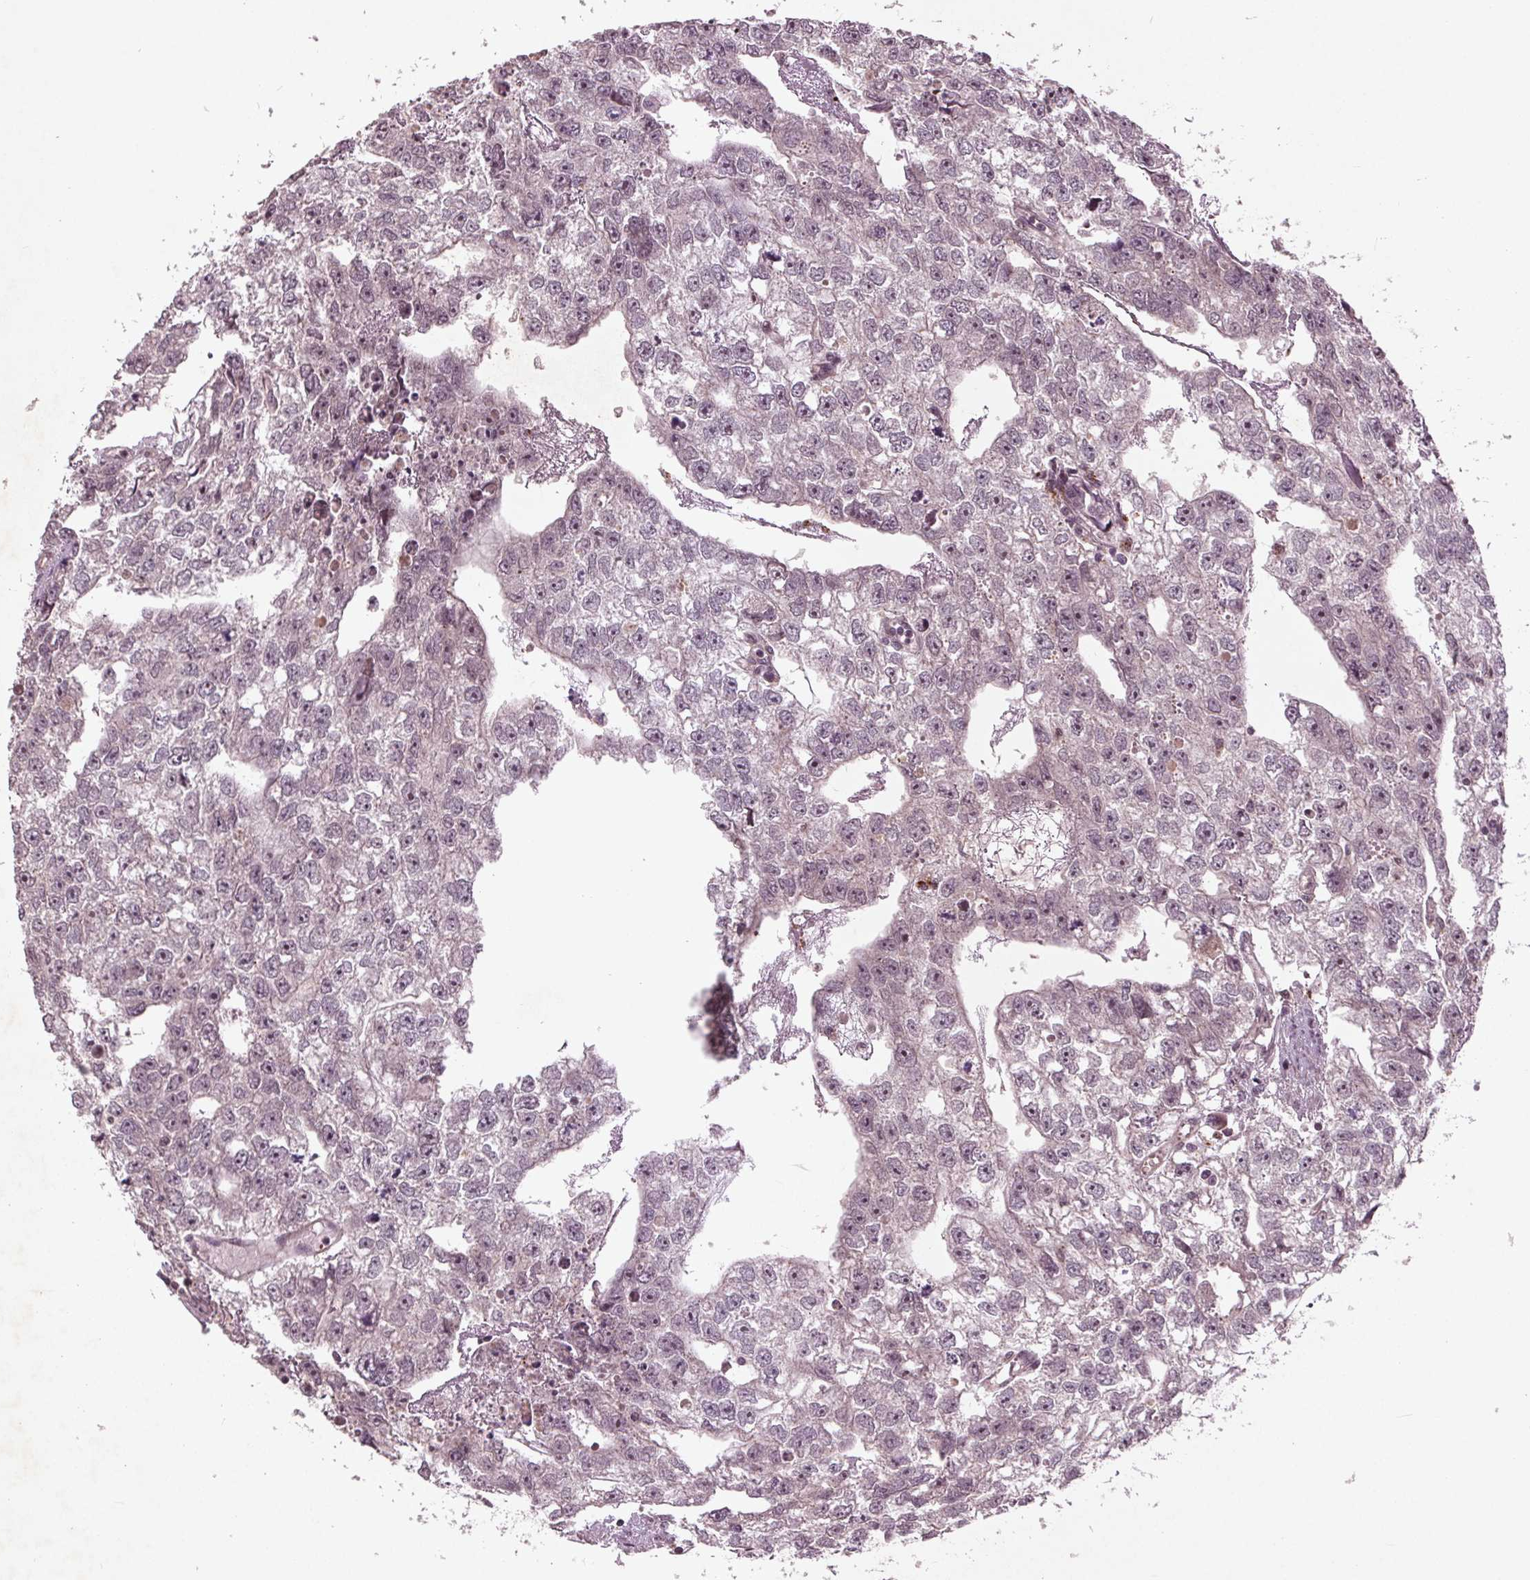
{"staining": {"intensity": "negative", "quantity": "none", "location": "none"}, "tissue": "testis cancer", "cell_type": "Tumor cells", "image_type": "cancer", "snomed": [{"axis": "morphology", "description": "Carcinoma, Embryonal, NOS"}, {"axis": "morphology", "description": "Teratoma, malignant, NOS"}, {"axis": "topography", "description": "Testis"}], "caption": "Immunohistochemistry (IHC) of human testis cancer displays no positivity in tumor cells.", "gene": "CDKL4", "patient": {"sex": "male", "age": 44}}